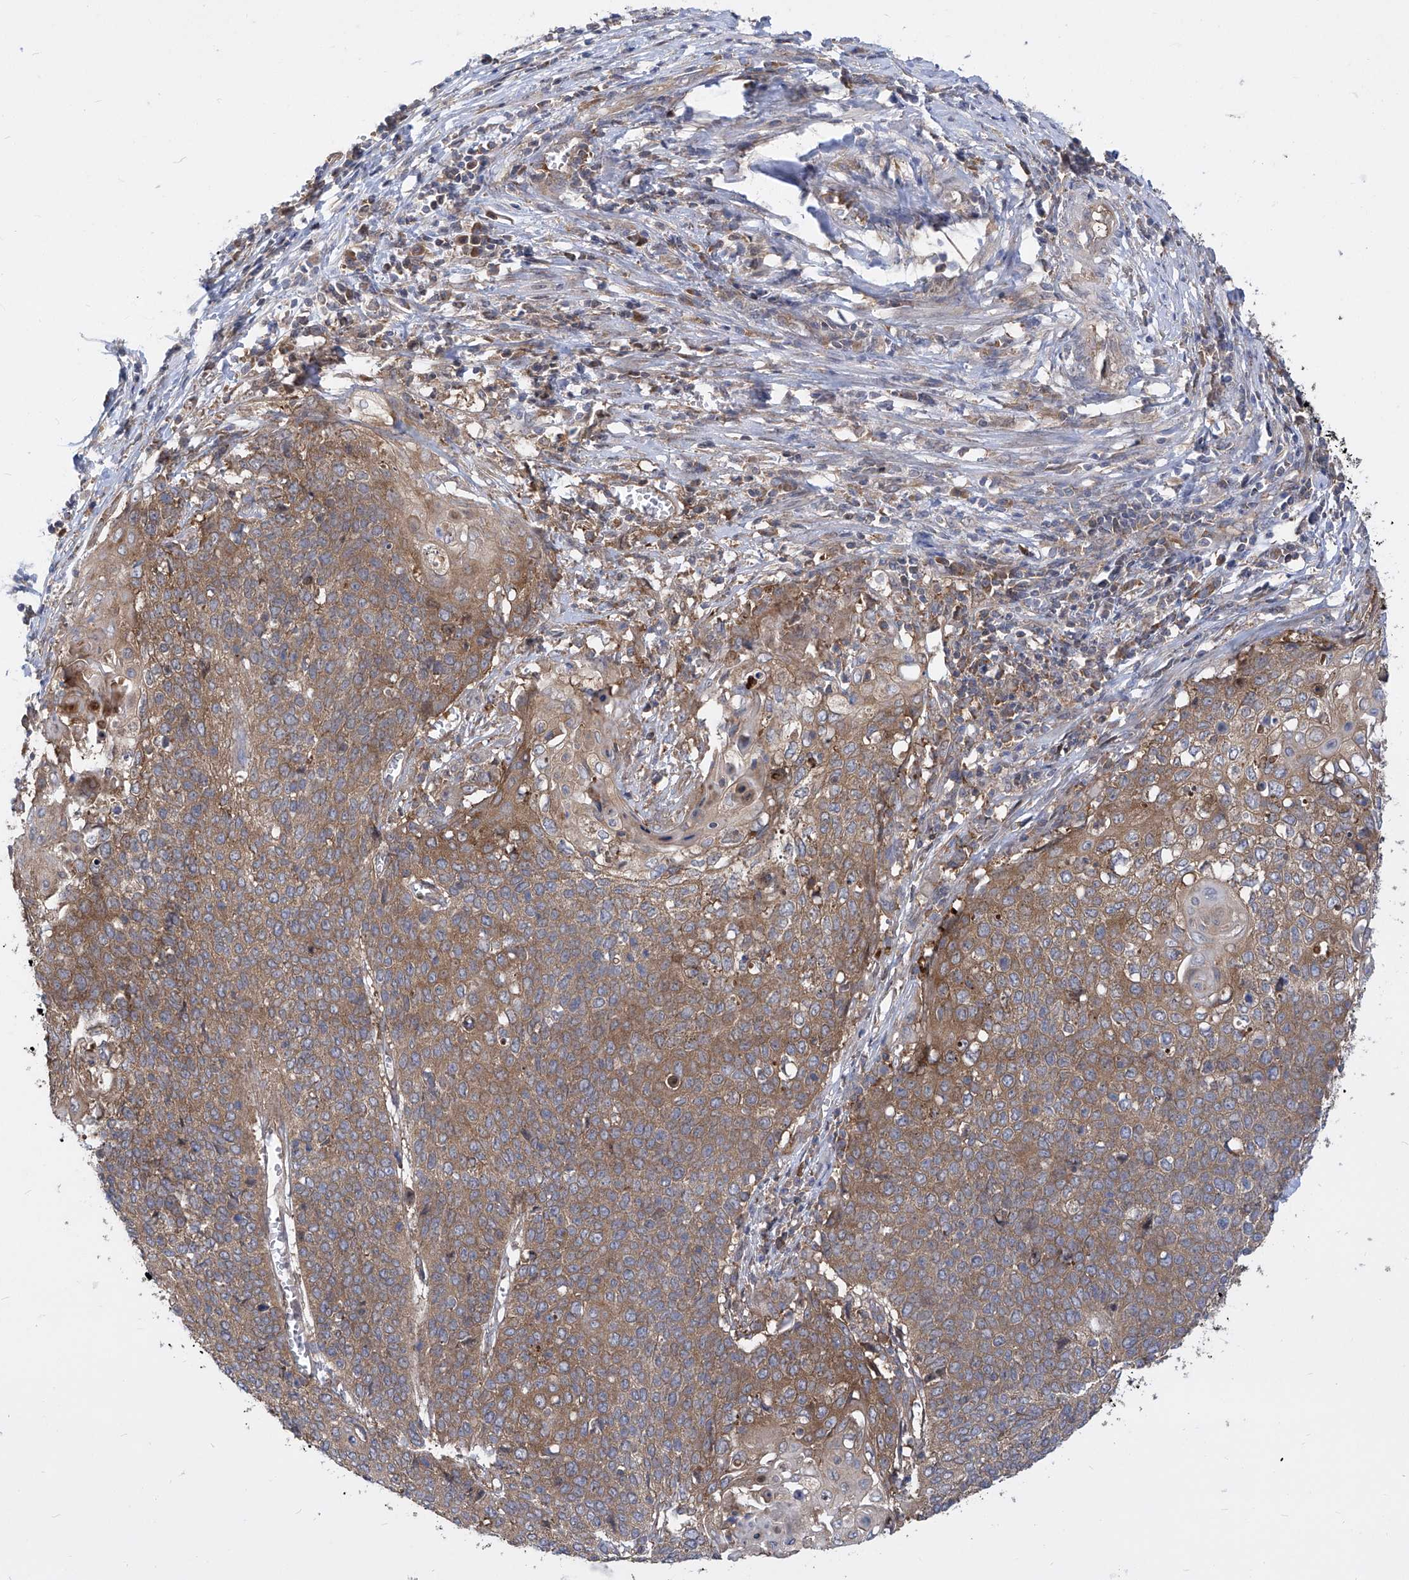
{"staining": {"intensity": "moderate", "quantity": ">75%", "location": "cytoplasmic/membranous"}, "tissue": "cervical cancer", "cell_type": "Tumor cells", "image_type": "cancer", "snomed": [{"axis": "morphology", "description": "Squamous cell carcinoma, NOS"}, {"axis": "topography", "description": "Cervix"}], "caption": "This micrograph displays IHC staining of human cervical cancer (squamous cell carcinoma), with medium moderate cytoplasmic/membranous positivity in approximately >75% of tumor cells.", "gene": "EIF3M", "patient": {"sex": "female", "age": 39}}